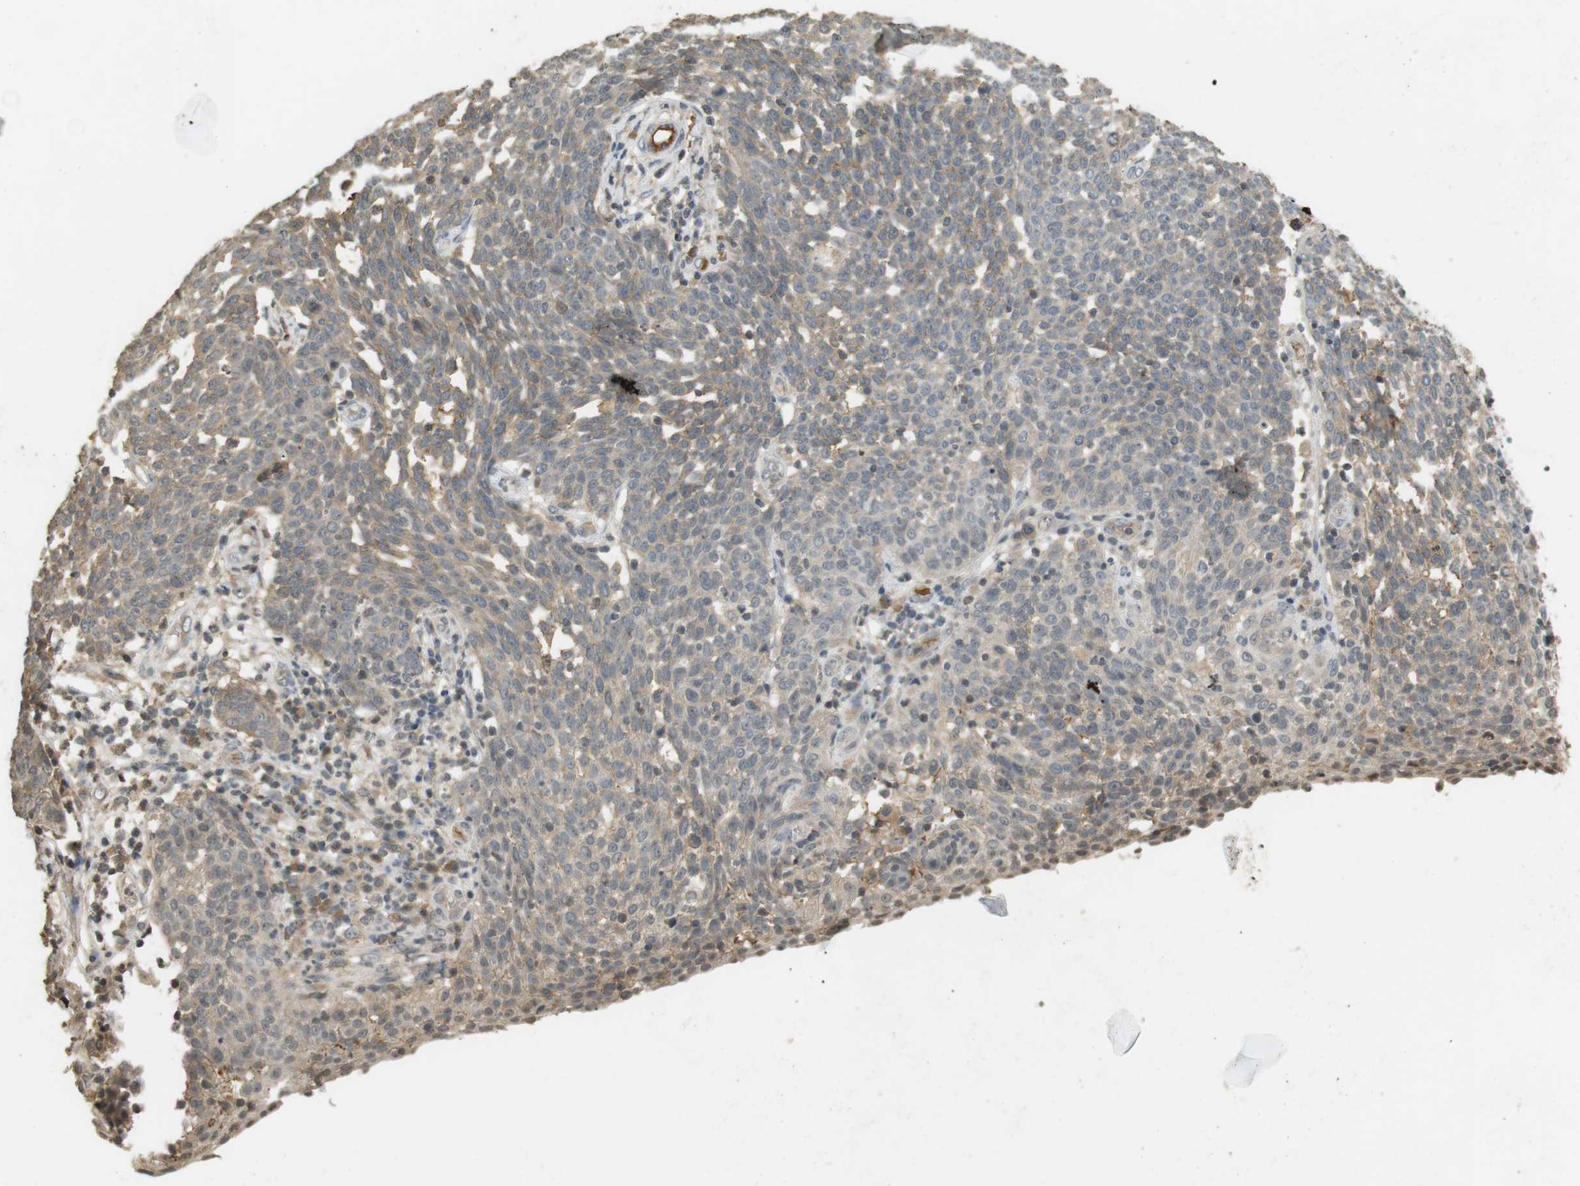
{"staining": {"intensity": "weak", "quantity": ">75%", "location": "cytoplasmic/membranous"}, "tissue": "cervical cancer", "cell_type": "Tumor cells", "image_type": "cancer", "snomed": [{"axis": "morphology", "description": "Squamous cell carcinoma, NOS"}, {"axis": "topography", "description": "Cervix"}], "caption": "Protein expression analysis of cervical squamous cell carcinoma displays weak cytoplasmic/membranous staining in about >75% of tumor cells.", "gene": "SRR", "patient": {"sex": "female", "age": 34}}